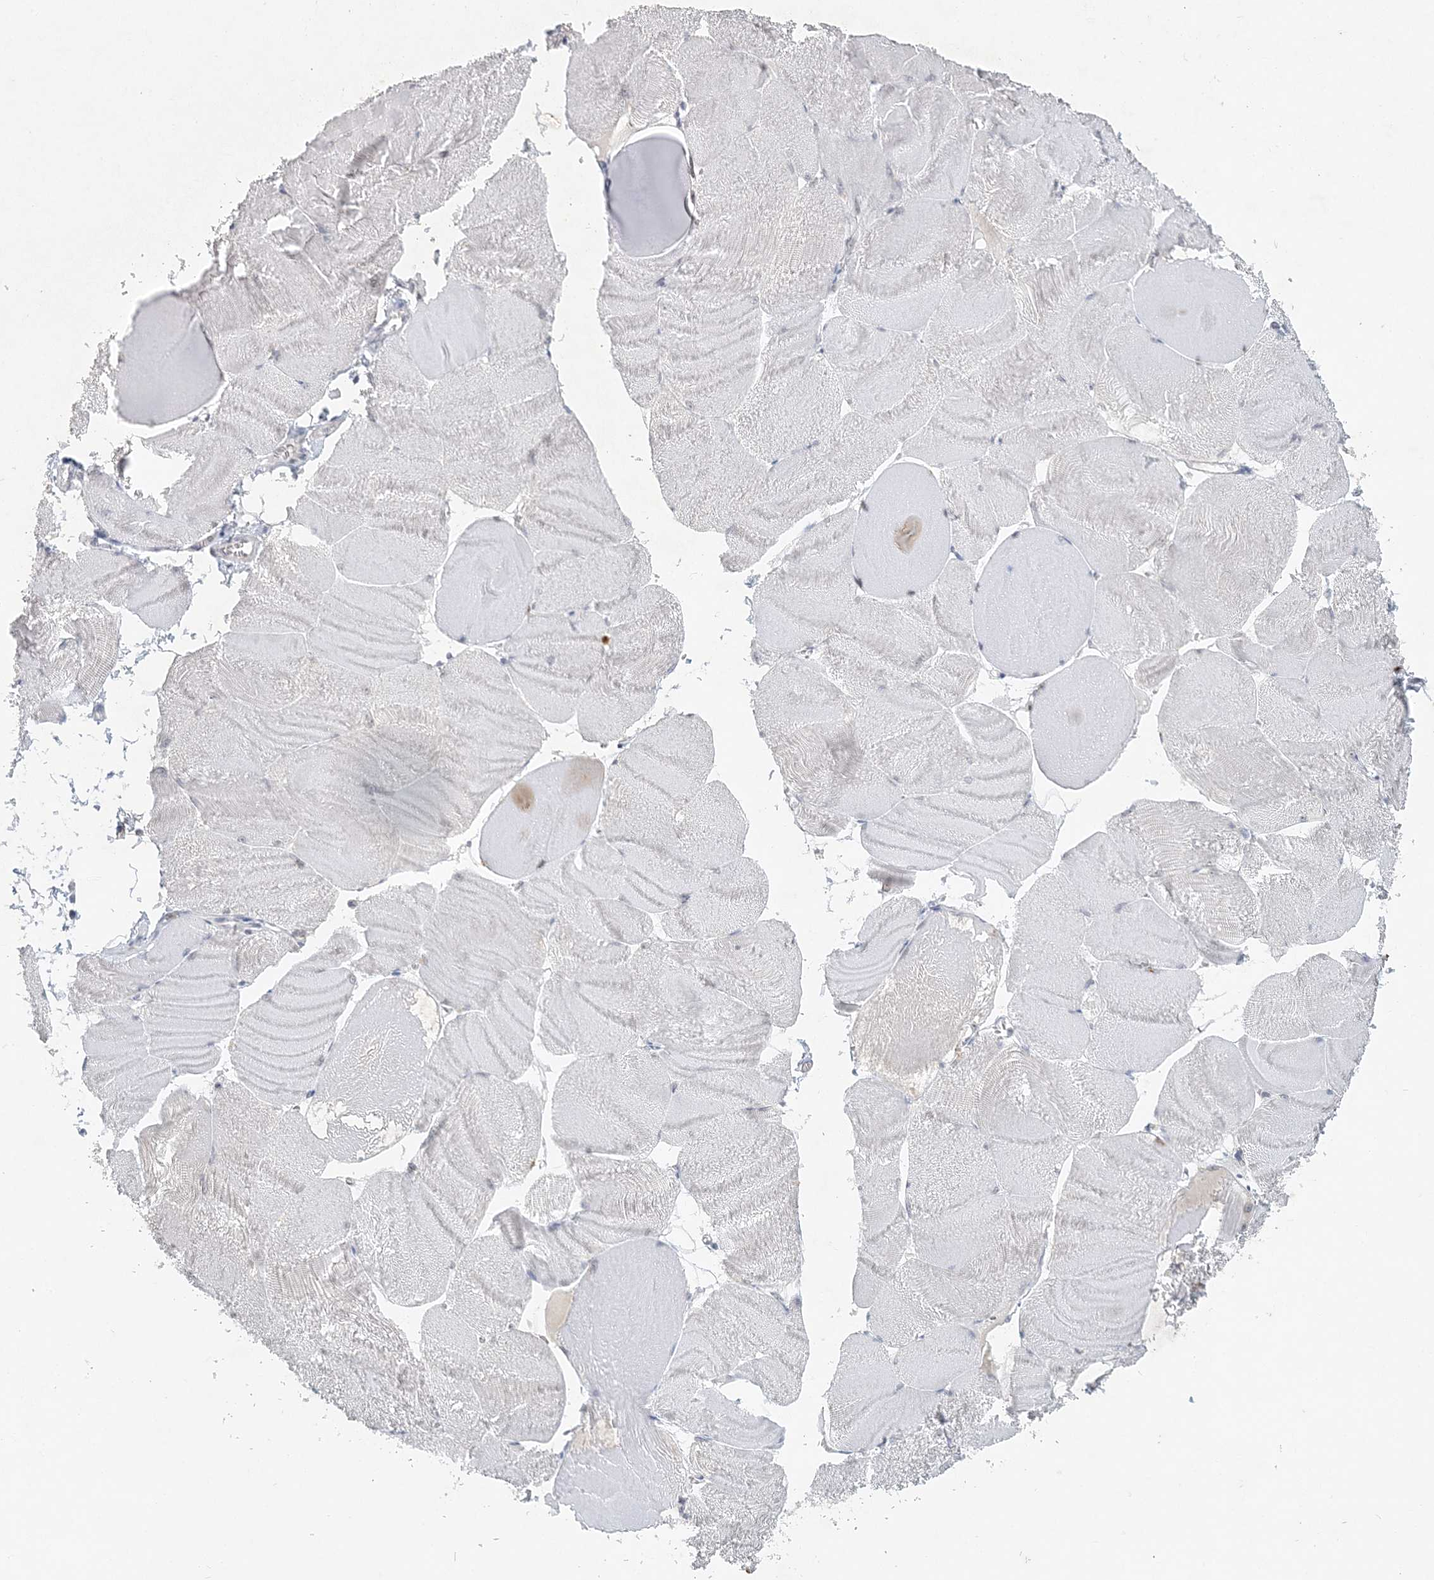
{"staining": {"intensity": "negative", "quantity": "none", "location": "none"}, "tissue": "skeletal muscle", "cell_type": "Myocytes", "image_type": "normal", "snomed": [{"axis": "morphology", "description": "Normal tissue, NOS"}, {"axis": "morphology", "description": "Basal cell carcinoma"}, {"axis": "topography", "description": "Skeletal muscle"}], "caption": "Immunohistochemical staining of unremarkable human skeletal muscle shows no significant expression in myocytes. (Immunohistochemistry (ihc), brightfield microscopy, high magnification).", "gene": "NUP54", "patient": {"sex": "female", "age": 64}}